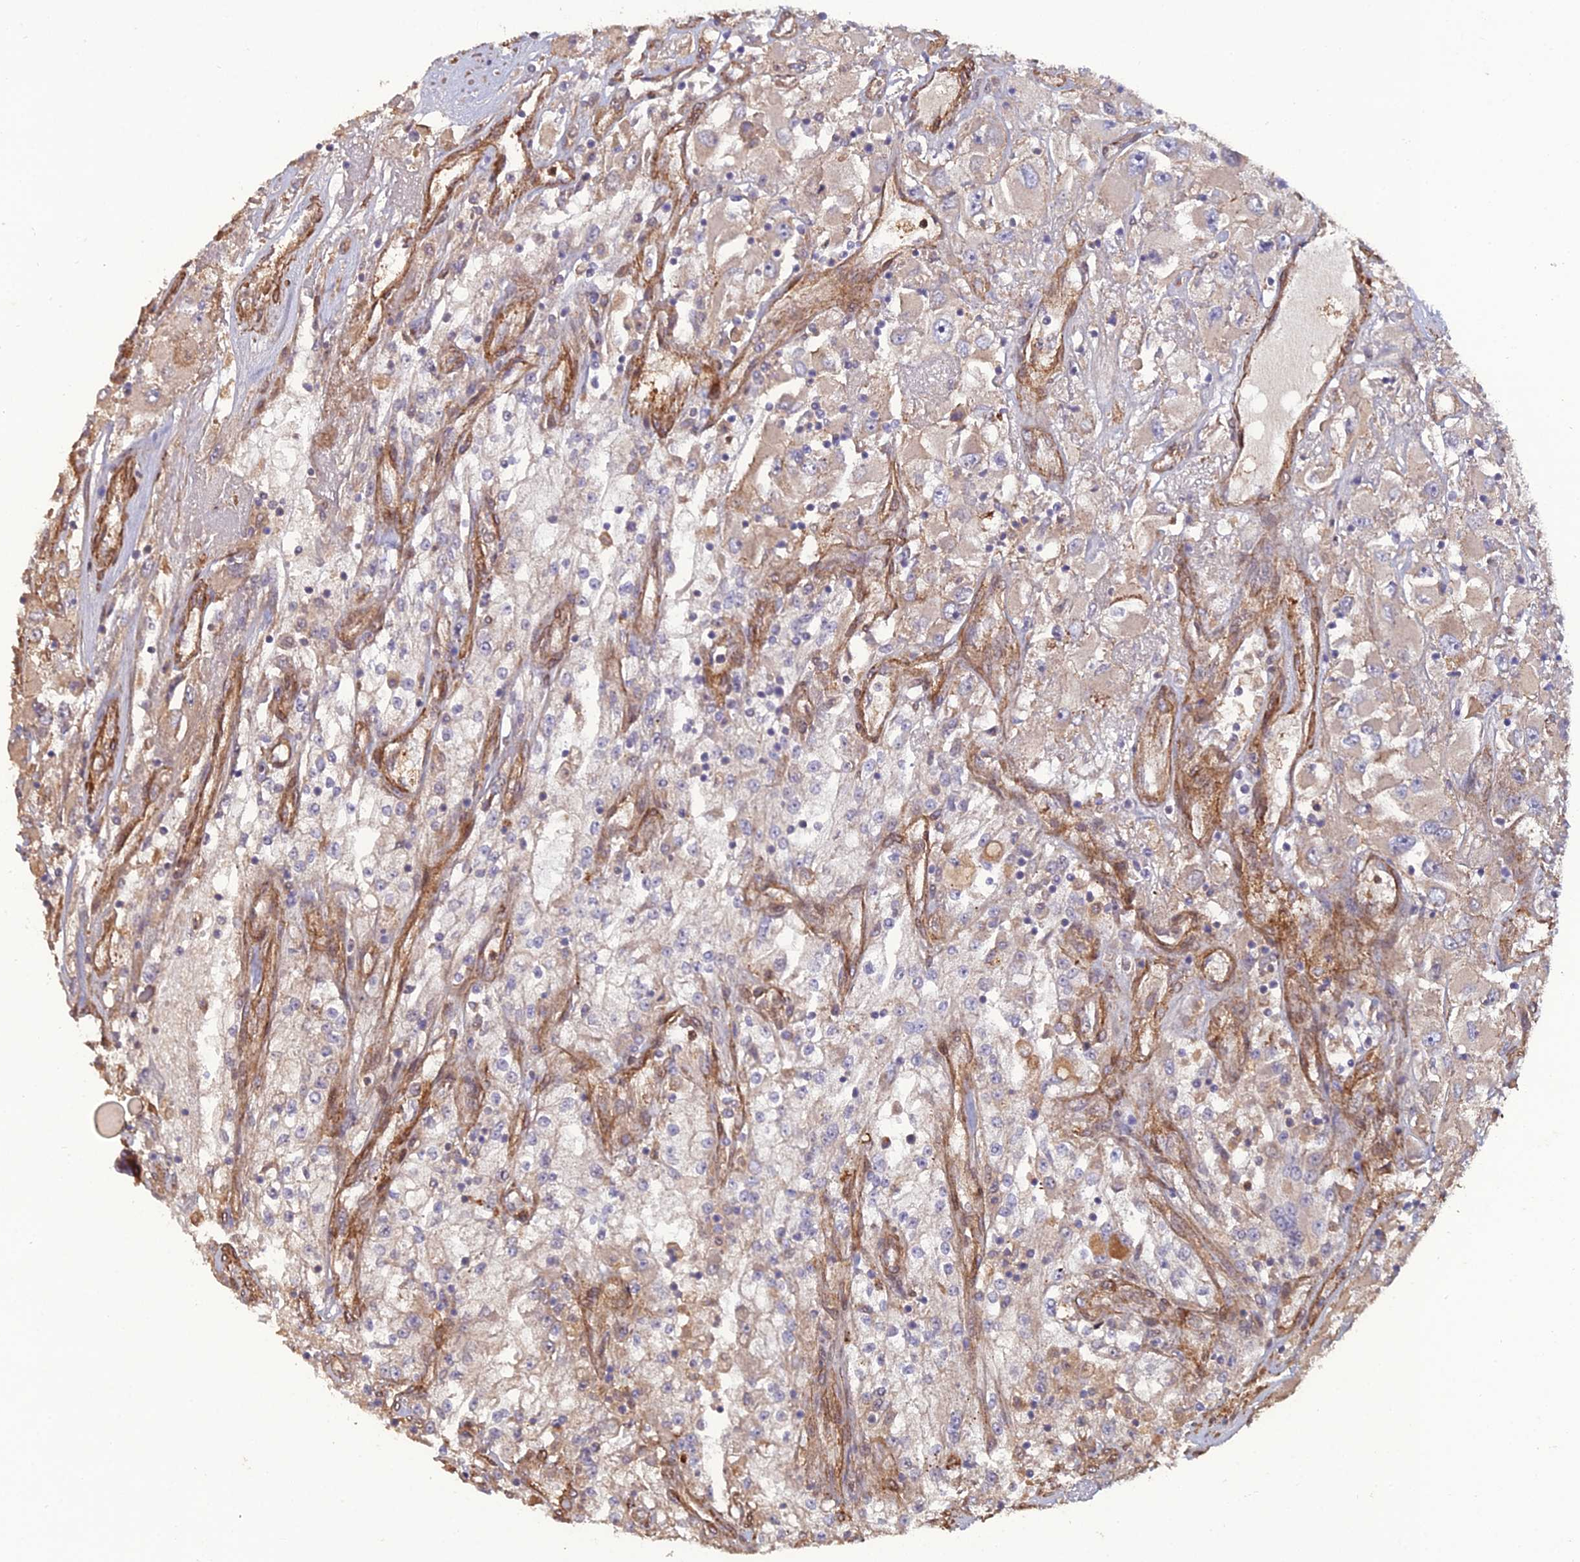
{"staining": {"intensity": "weak", "quantity": "<25%", "location": "cytoplasmic/membranous"}, "tissue": "renal cancer", "cell_type": "Tumor cells", "image_type": "cancer", "snomed": [{"axis": "morphology", "description": "Adenocarcinoma, NOS"}, {"axis": "topography", "description": "Kidney"}], "caption": "DAB immunohistochemical staining of adenocarcinoma (renal) shows no significant expression in tumor cells.", "gene": "ATP6V0A2", "patient": {"sex": "female", "age": 52}}